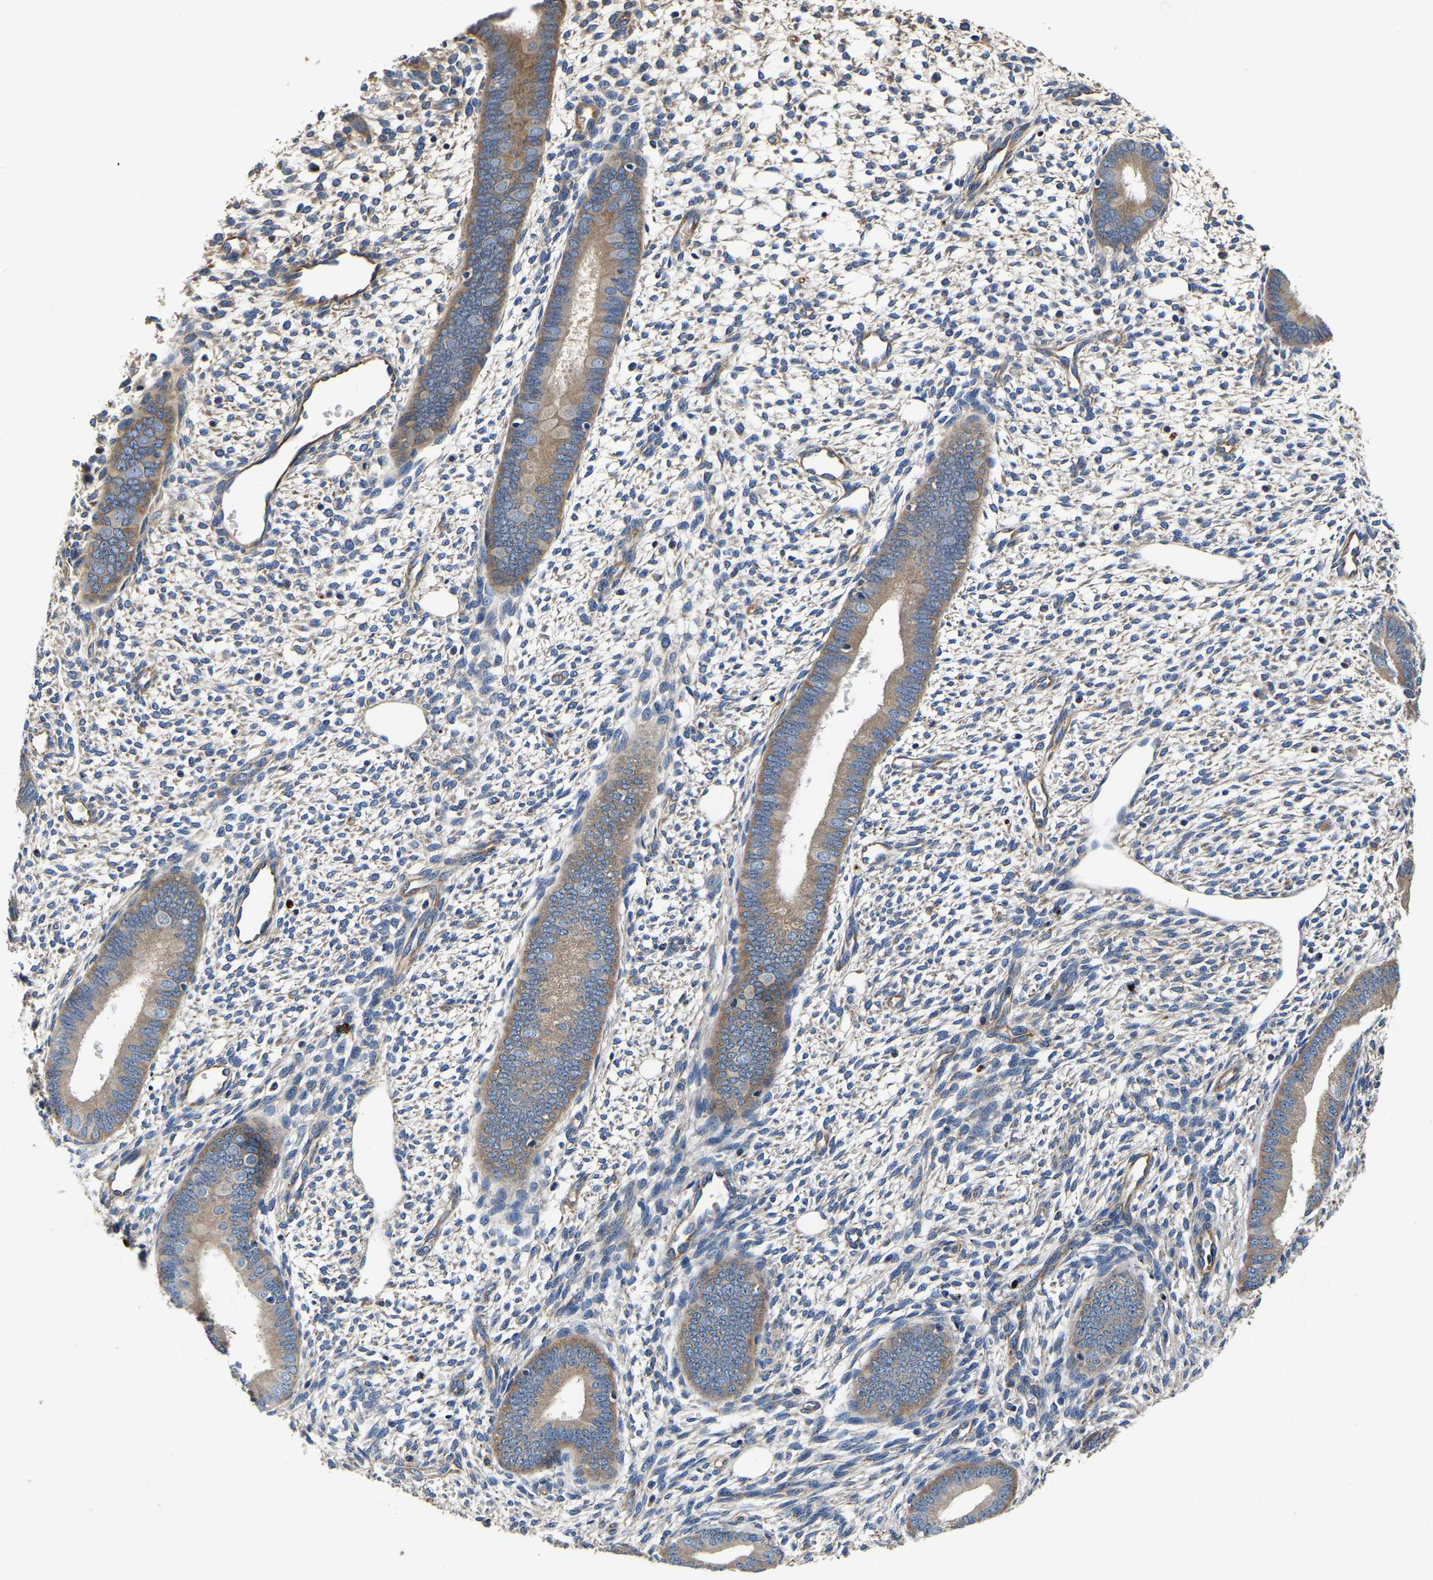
{"staining": {"intensity": "negative", "quantity": "none", "location": "none"}, "tissue": "endometrium", "cell_type": "Cells in endometrial stroma", "image_type": "normal", "snomed": [{"axis": "morphology", "description": "Normal tissue, NOS"}, {"axis": "topography", "description": "Endometrium"}], "caption": "Immunohistochemical staining of unremarkable human endometrium shows no significant staining in cells in endometrial stroma.", "gene": "SH3GLB1", "patient": {"sex": "female", "age": 46}}